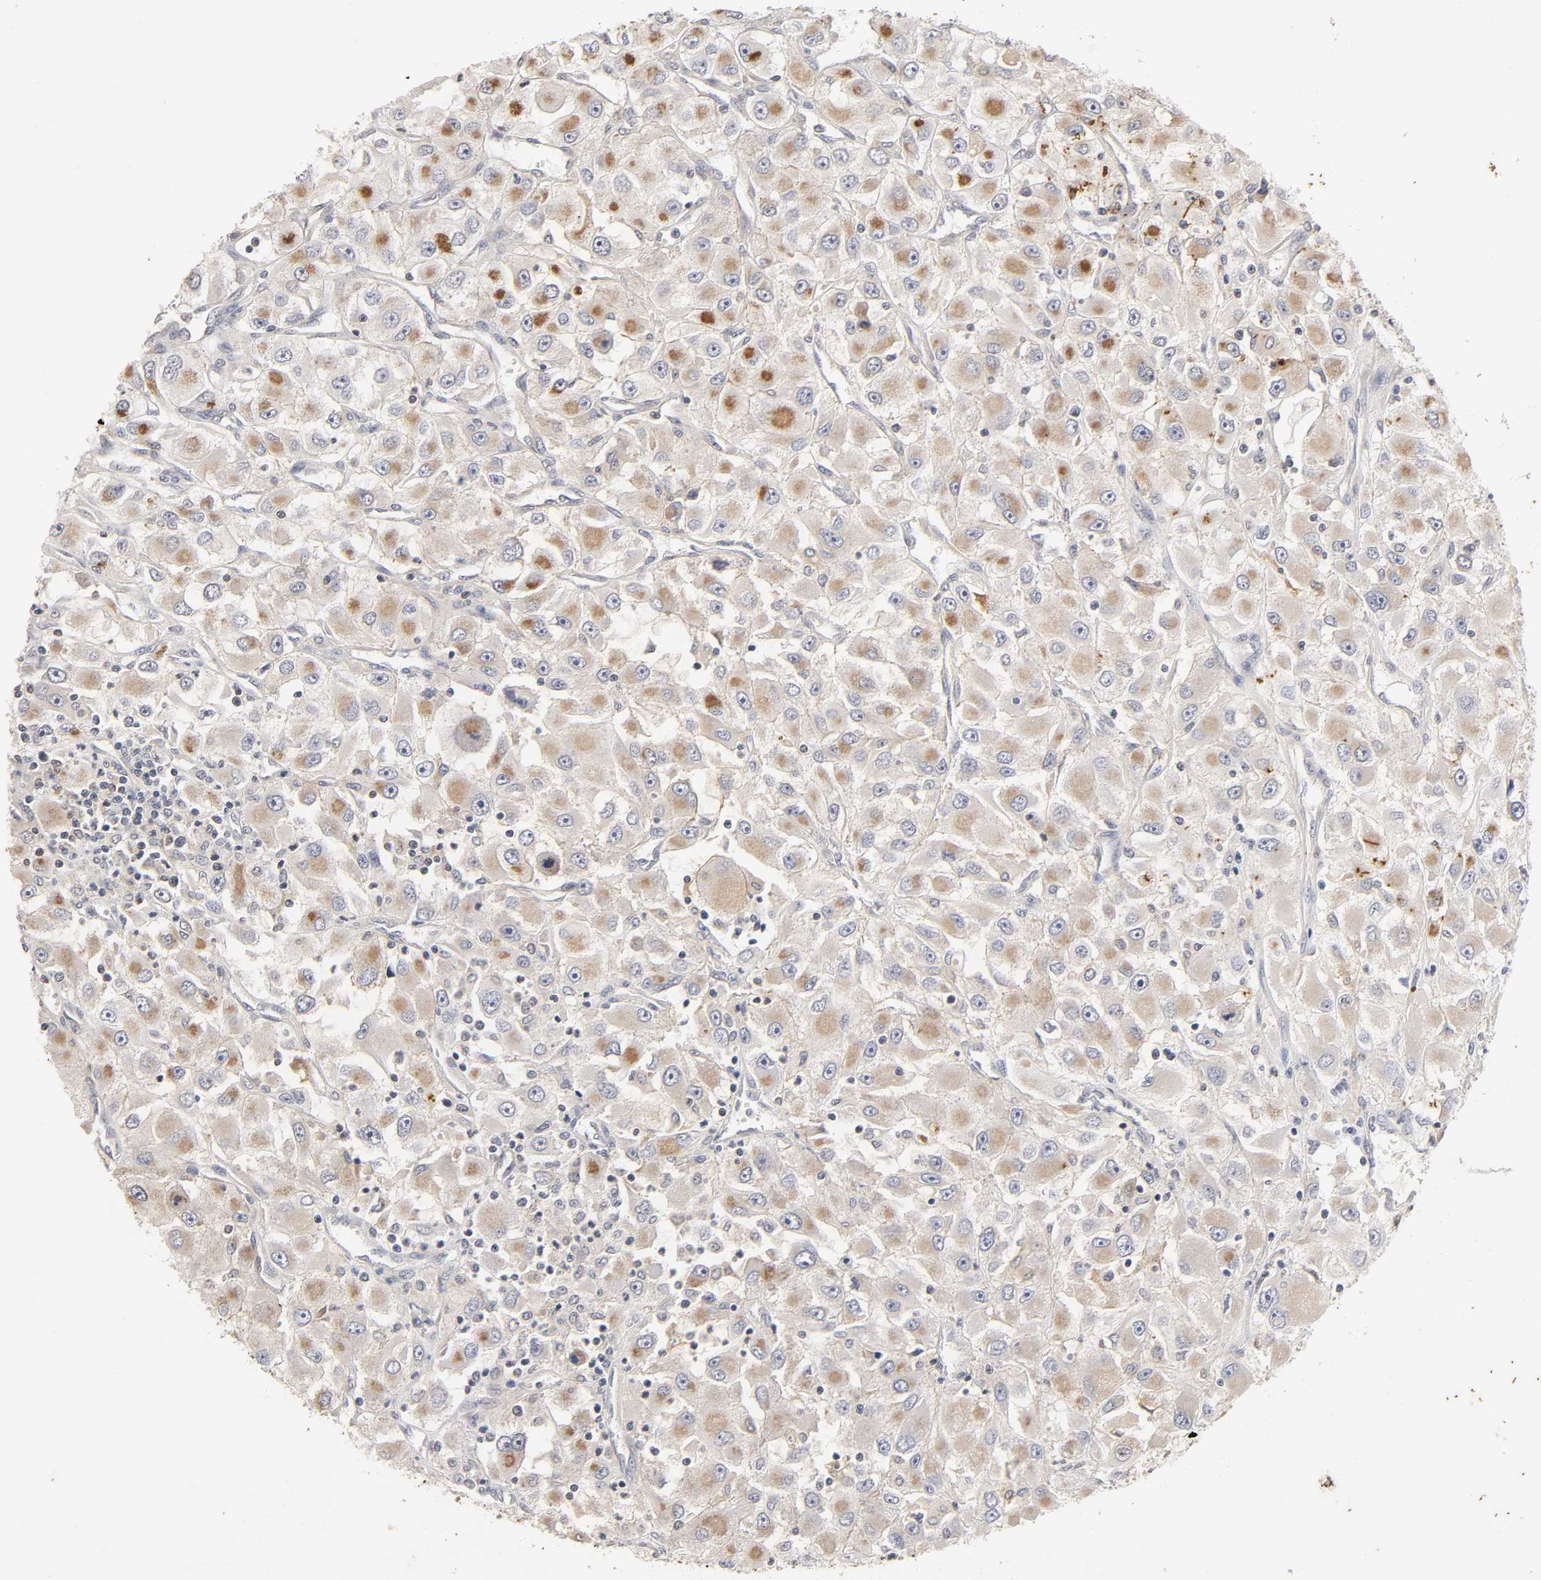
{"staining": {"intensity": "moderate", "quantity": "25%-75%", "location": "cytoplasmic/membranous"}, "tissue": "renal cancer", "cell_type": "Tumor cells", "image_type": "cancer", "snomed": [{"axis": "morphology", "description": "Adenocarcinoma, NOS"}, {"axis": "topography", "description": "Kidney"}], "caption": "Adenocarcinoma (renal) stained with DAB immunohistochemistry displays medium levels of moderate cytoplasmic/membranous positivity in about 25%-75% of tumor cells. (DAB (3,3'-diaminobenzidine) IHC with brightfield microscopy, high magnification).", "gene": "CXADR", "patient": {"sex": "female", "age": 52}}